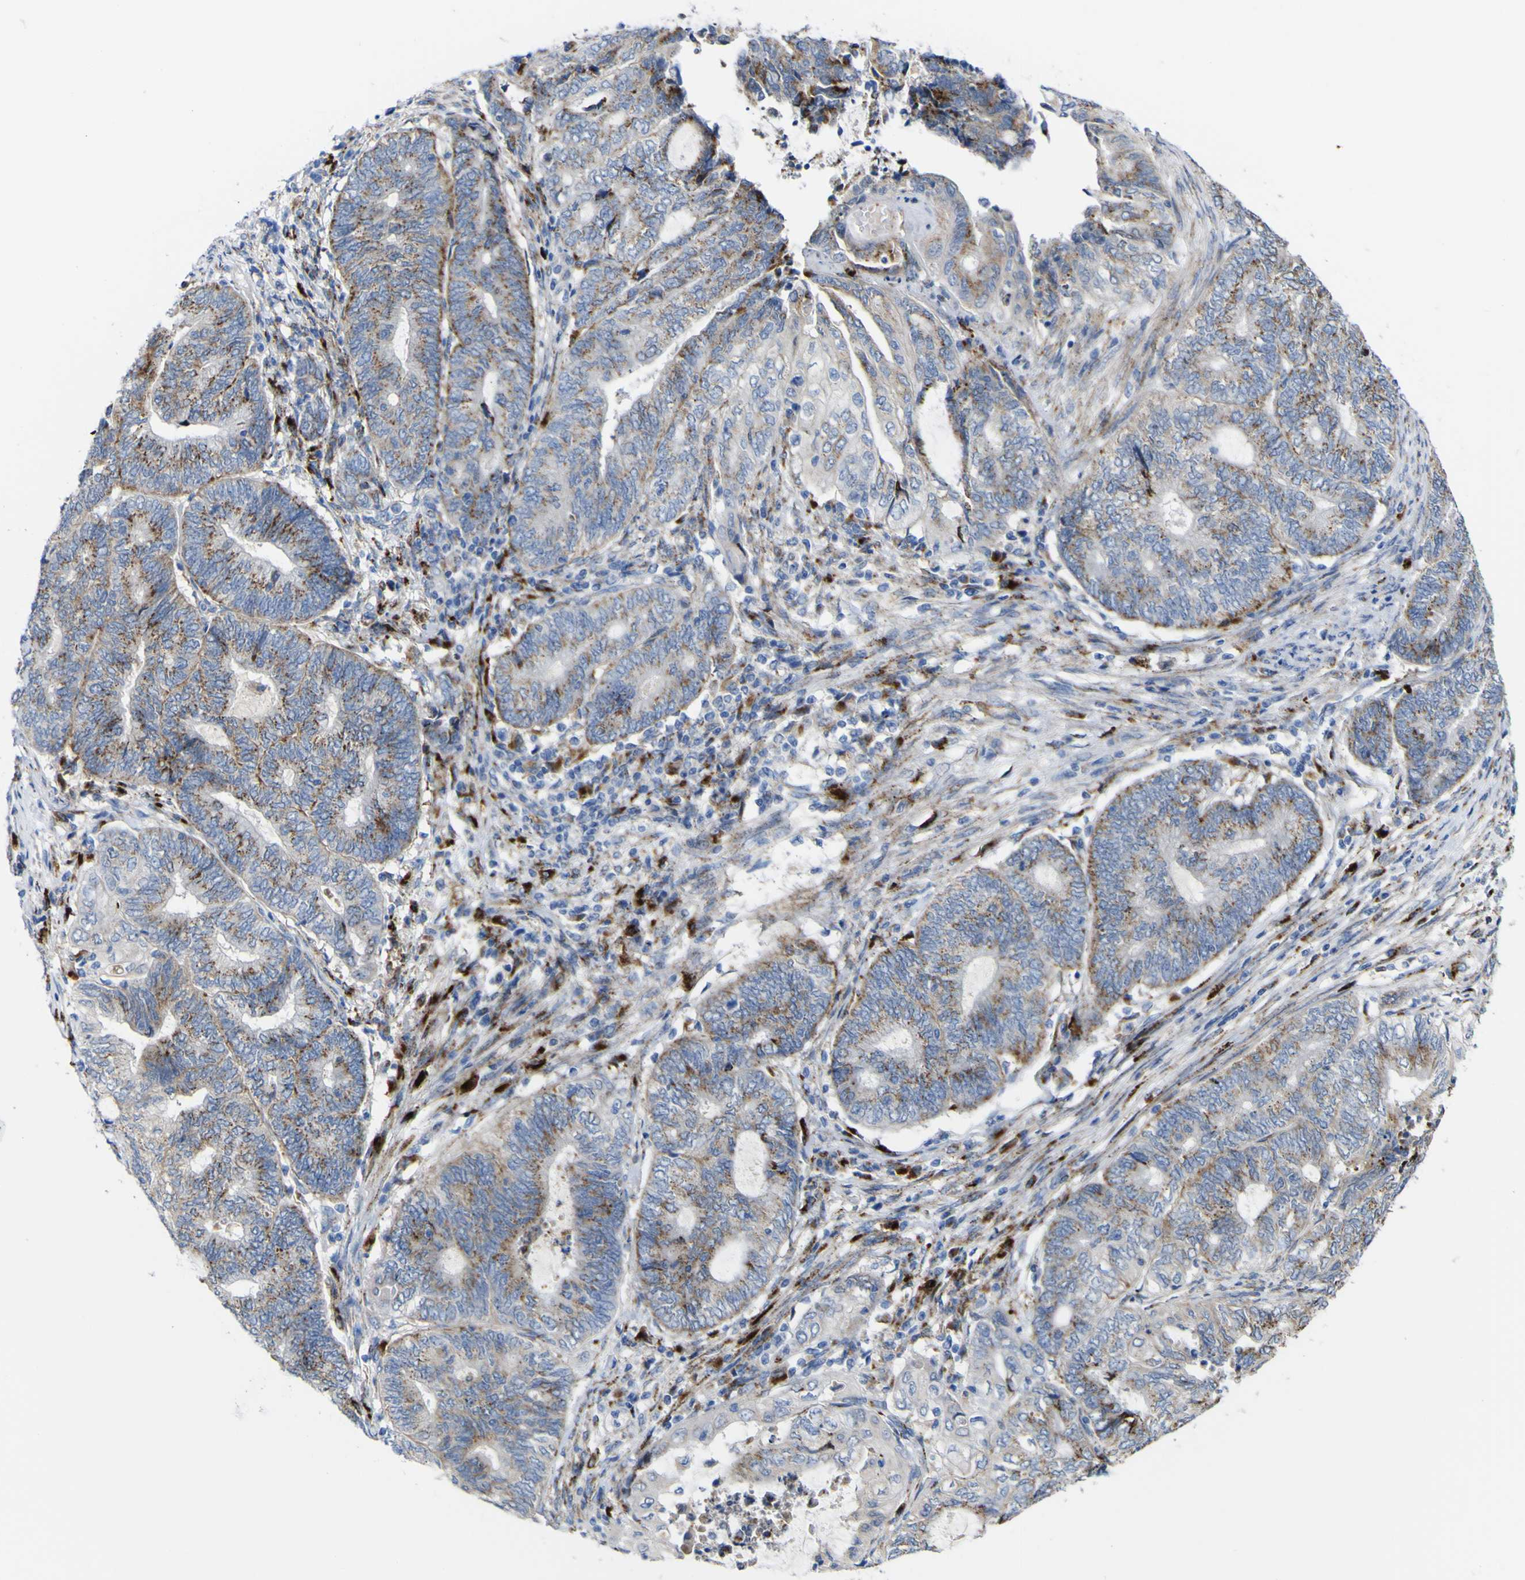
{"staining": {"intensity": "moderate", "quantity": ">75%", "location": "cytoplasmic/membranous"}, "tissue": "endometrial cancer", "cell_type": "Tumor cells", "image_type": "cancer", "snomed": [{"axis": "morphology", "description": "Adenocarcinoma, NOS"}, {"axis": "topography", "description": "Uterus"}, {"axis": "topography", "description": "Endometrium"}], "caption": "Endometrial cancer stained for a protein (brown) shows moderate cytoplasmic/membranous positive expression in approximately >75% of tumor cells.", "gene": "PTPRF", "patient": {"sex": "female", "age": 70}}